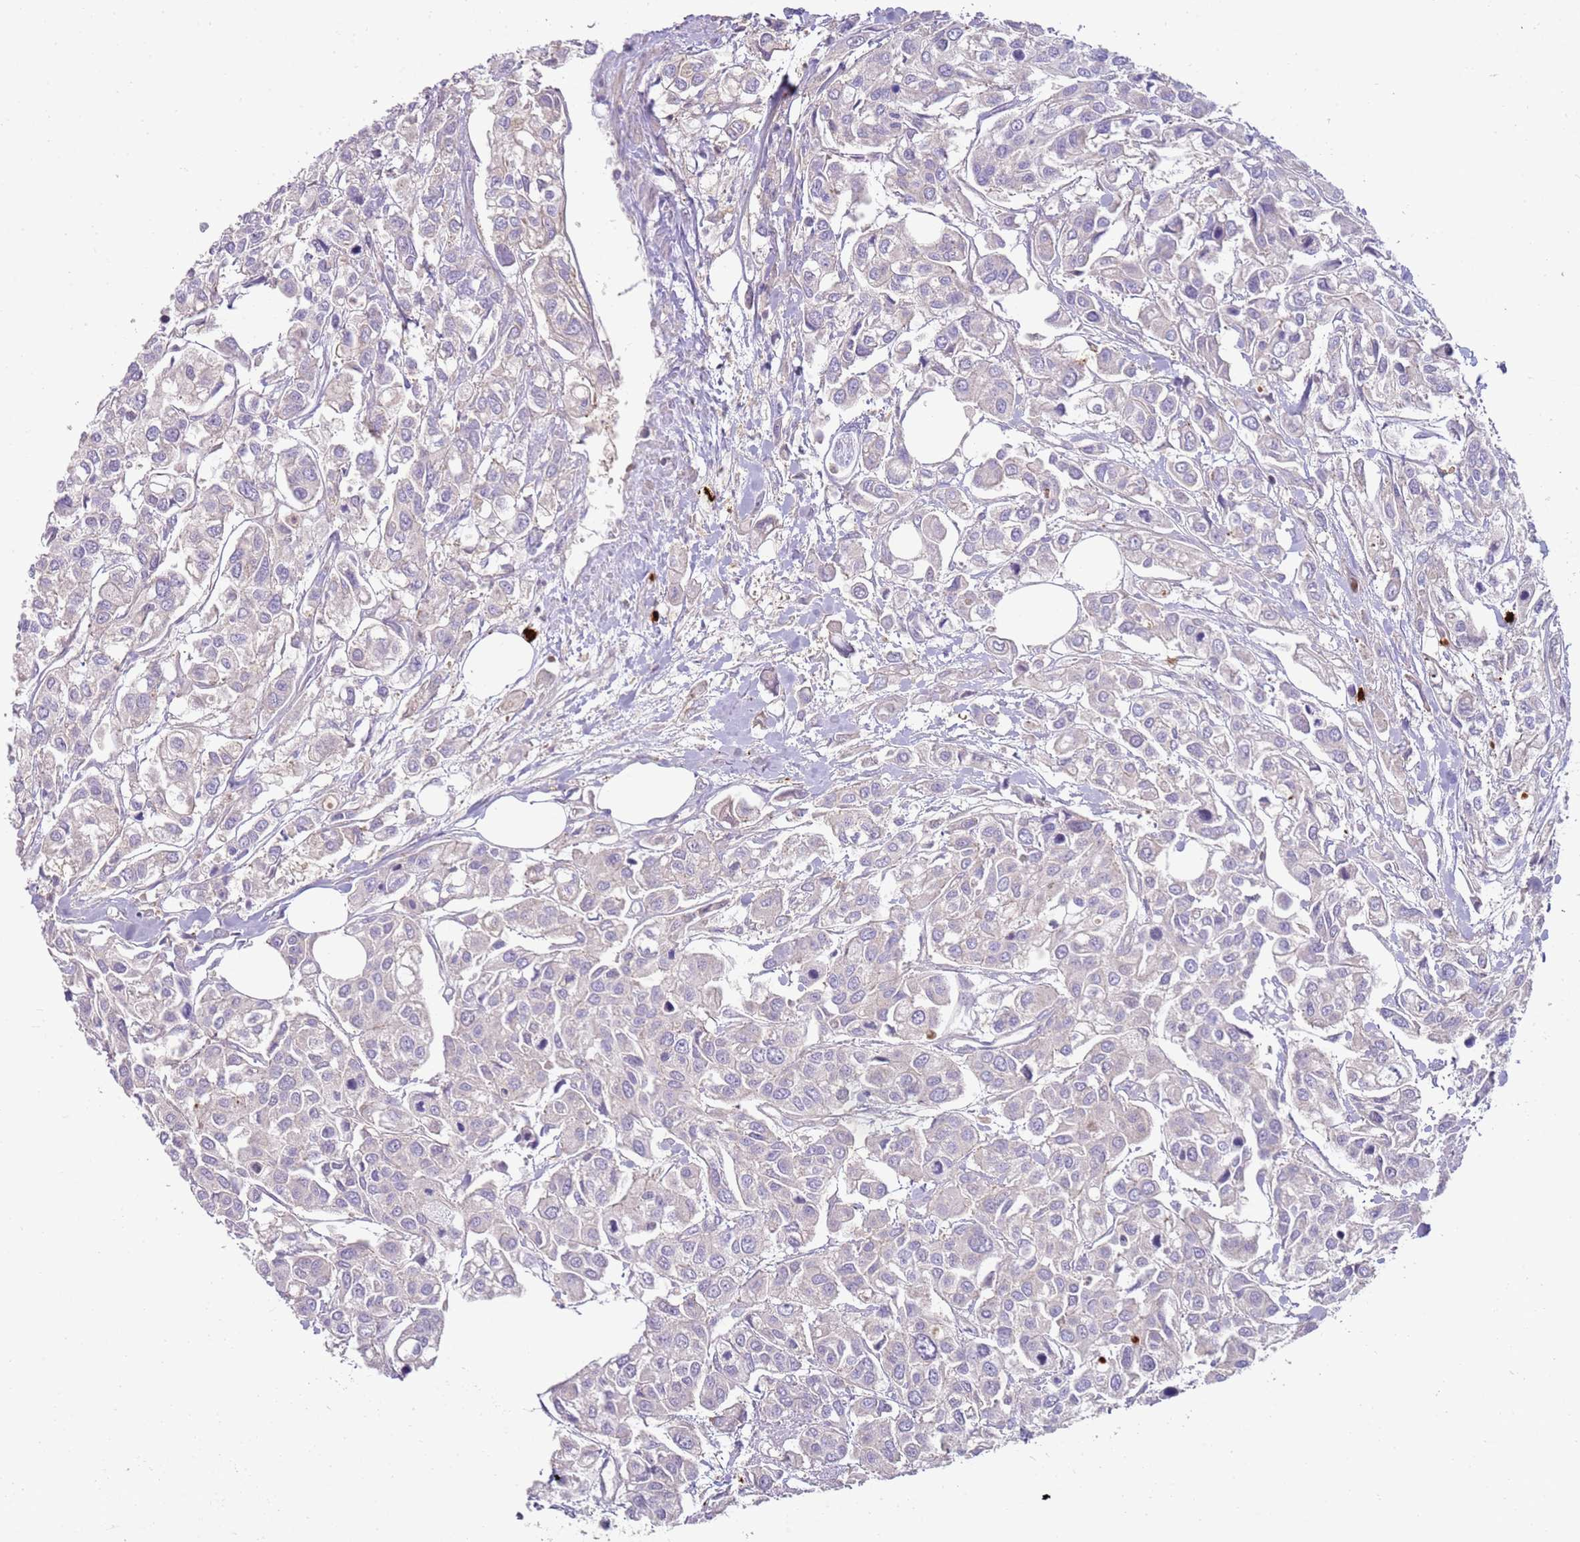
{"staining": {"intensity": "negative", "quantity": "none", "location": "none"}, "tissue": "urothelial cancer", "cell_type": "Tumor cells", "image_type": "cancer", "snomed": [{"axis": "morphology", "description": "Urothelial carcinoma, High grade"}, {"axis": "topography", "description": "Urinary bladder"}], "caption": "An IHC image of urothelial carcinoma (high-grade) is shown. There is no staining in tumor cells of urothelial carcinoma (high-grade).", "gene": "FPR1", "patient": {"sex": "male", "age": 67}}